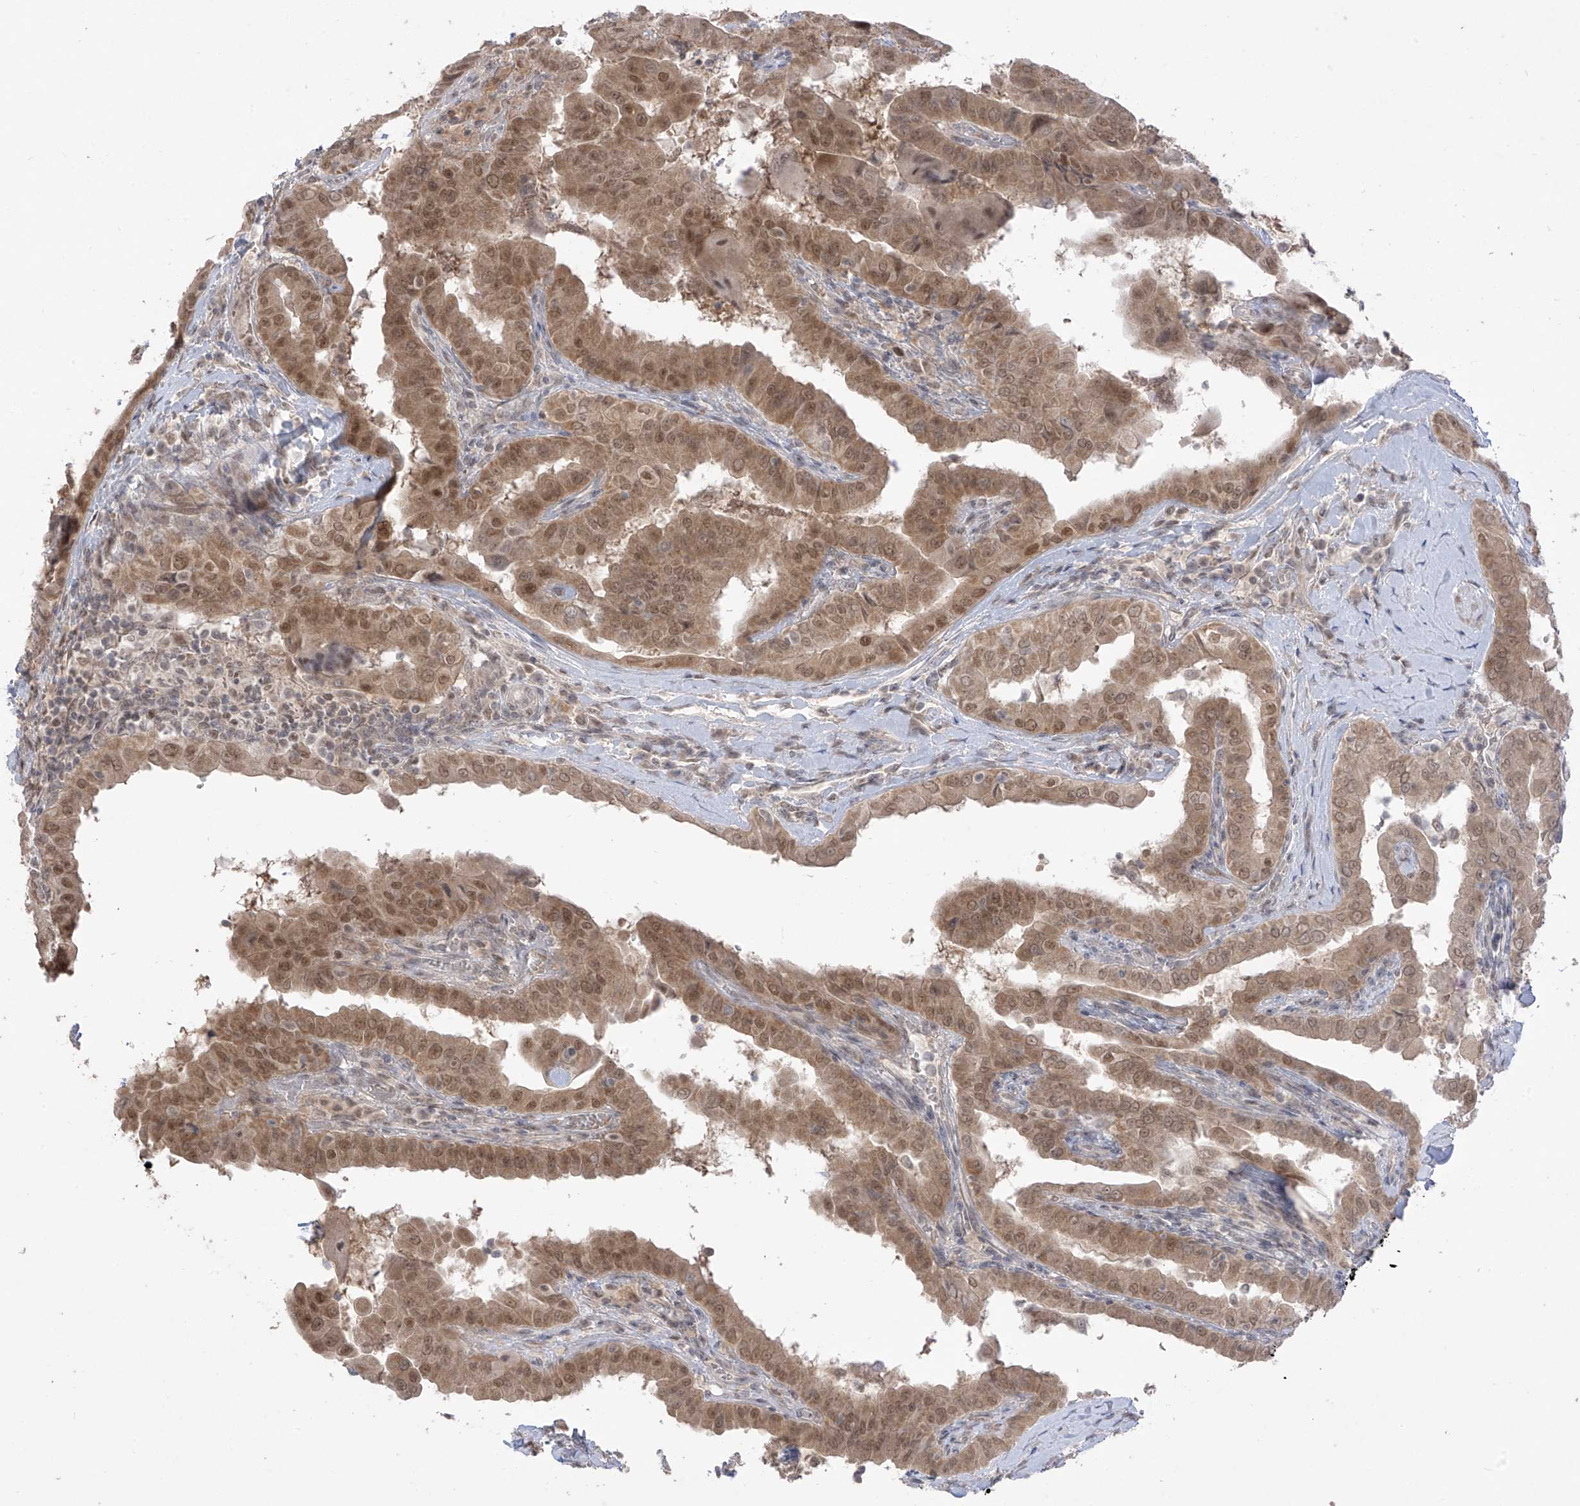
{"staining": {"intensity": "moderate", "quantity": ">75%", "location": "cytoplasmic/membranous,nuclear"}, "tissue": "thyroid cancer", "cell_type": "Tumor cells", "image_type": "cancer", "snomed": [{"axis": "morphology", "description": "Papillary adenocarcinoma, NOS"}, {"axis": "topography", "description": "Thyroid gland"}], "caption": "An image of human papillary adenocarcinoma (thyroid) stained for a protein demonstrates moderate cytoplasmic/membranous and nuclear brown staining in tumor cells. Immunohistochemistry (ihc) stains the protein in brown and the nuclei are stained blue.", "gene": "OGT", "patient": {"sex": "male", "age": 33}}